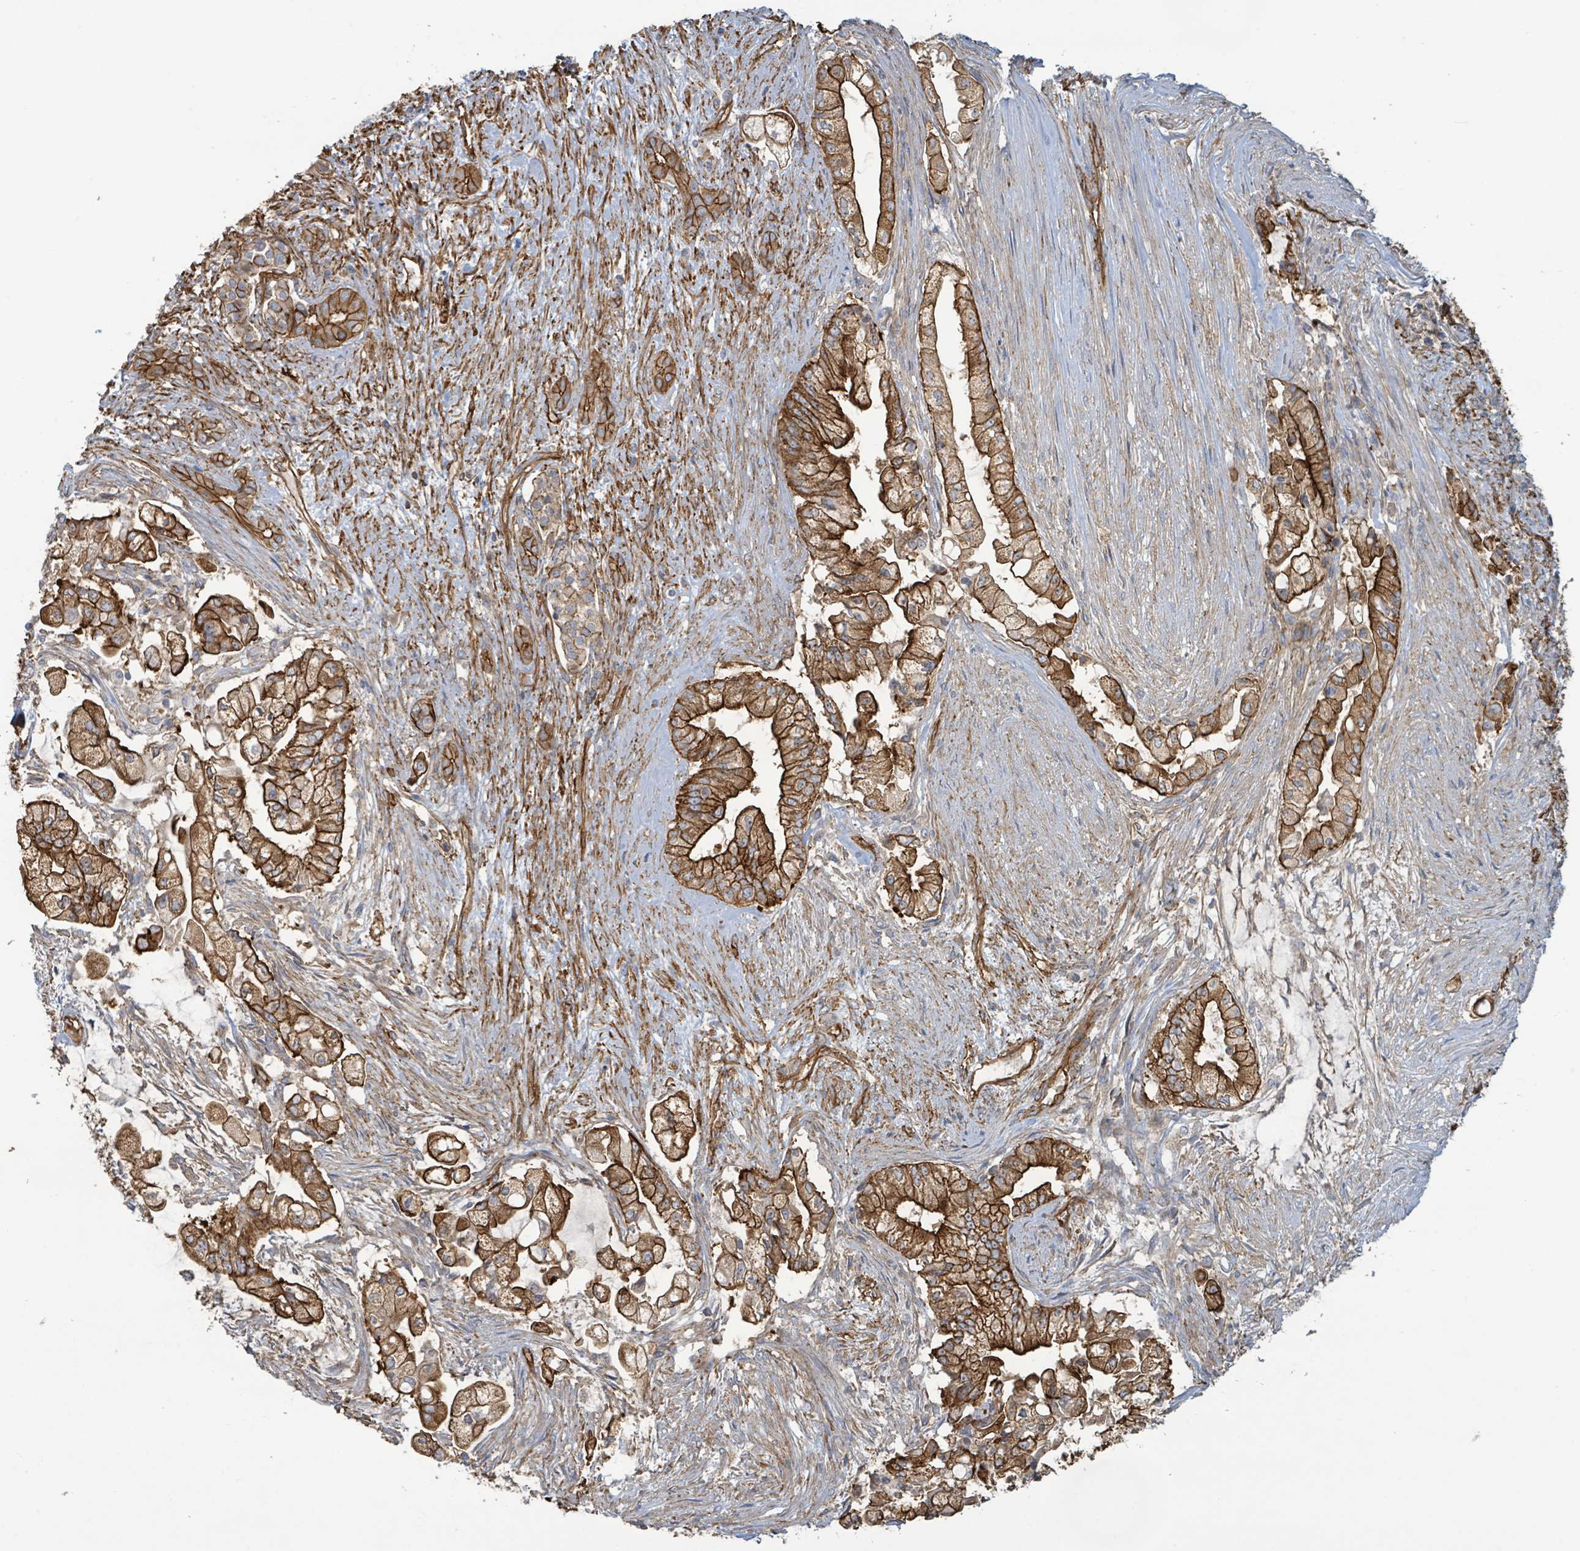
{"staining": {"intensity": "strong", "quantity": ">75%", "location": "cytoplasmic/membranous"}, "tissue": "pancreatic cancer", "cell_type": "Tumor cells", "image_type": "cancer", "snomed": [{"axis": "morphology", "description": "Adenocarcinoma, NOS"}, {"axis": "topography", "description": "Pancreas"}], "caption": "Protein analysis of pancreatic cancer (adenocarcinoma) tissue displays strong cytoplasmic/membranous staining in about >75% of tumor cells.", "gene": "LDOC1", "patient": {"sex": "female", "age": 69}}